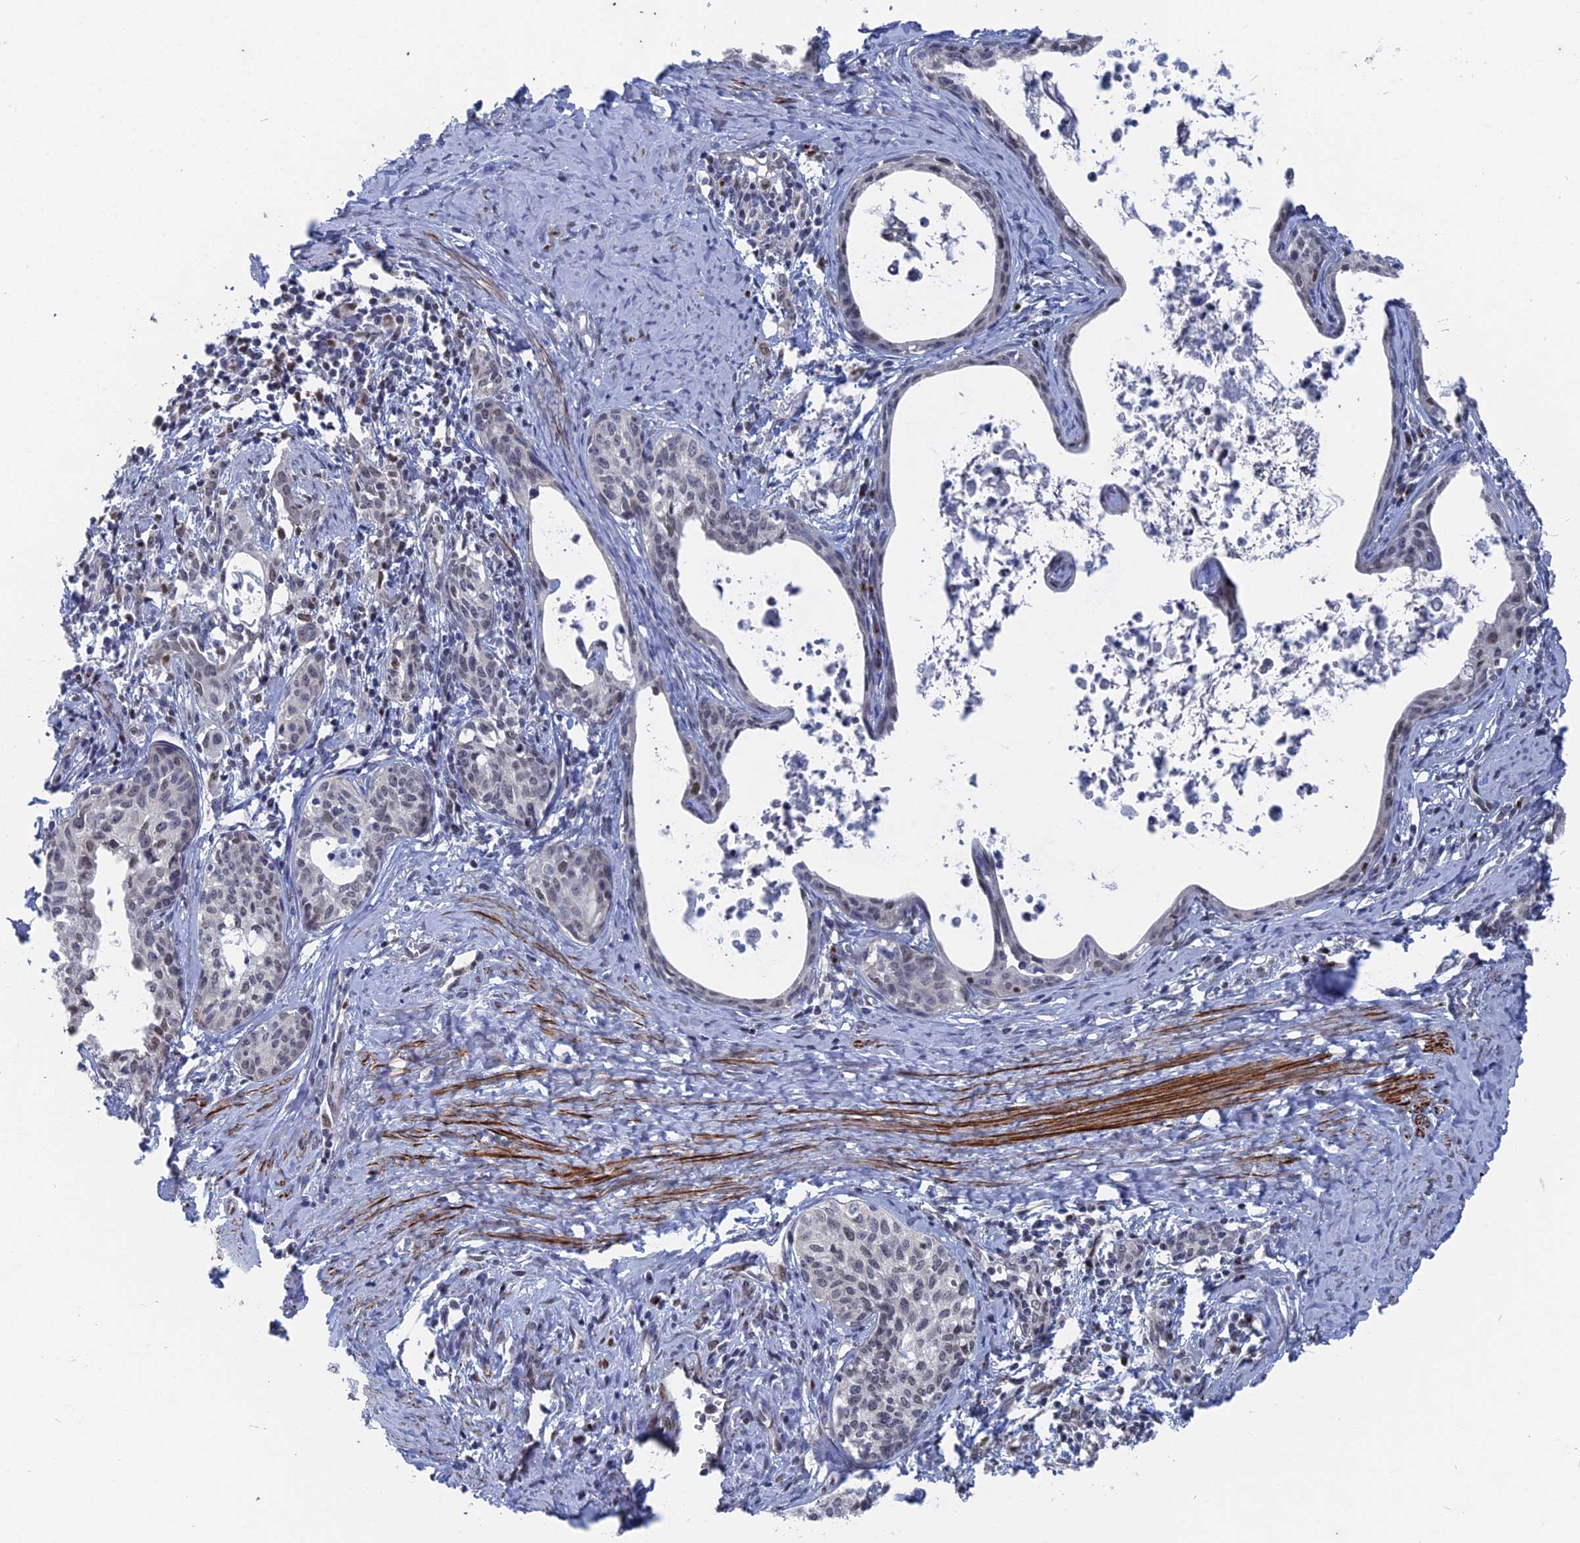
{"staining": {"intensity": "weak", "quantity": "<25%", "location": "nuclear"}, "tissue": "cervical cancer", "cell_type": "Tumor cells", "image_type": "cancer", "snomed": [{"axis": "morphology", "description": "Squamous cell carcinoma, NOS"}, {"axis": "topography", "description": "Cervix"}], "caption": "Immunohistochemical staining of human cervical cancer (squamous cell carcinoma) exhibits no significant staining in tumor cells. The staining is performed using DAB brown chromogen with nuclei counter-stained in using hematoxylin.", "gene": "MTRF1", "patient": {"sex": "female", "age": 52}}